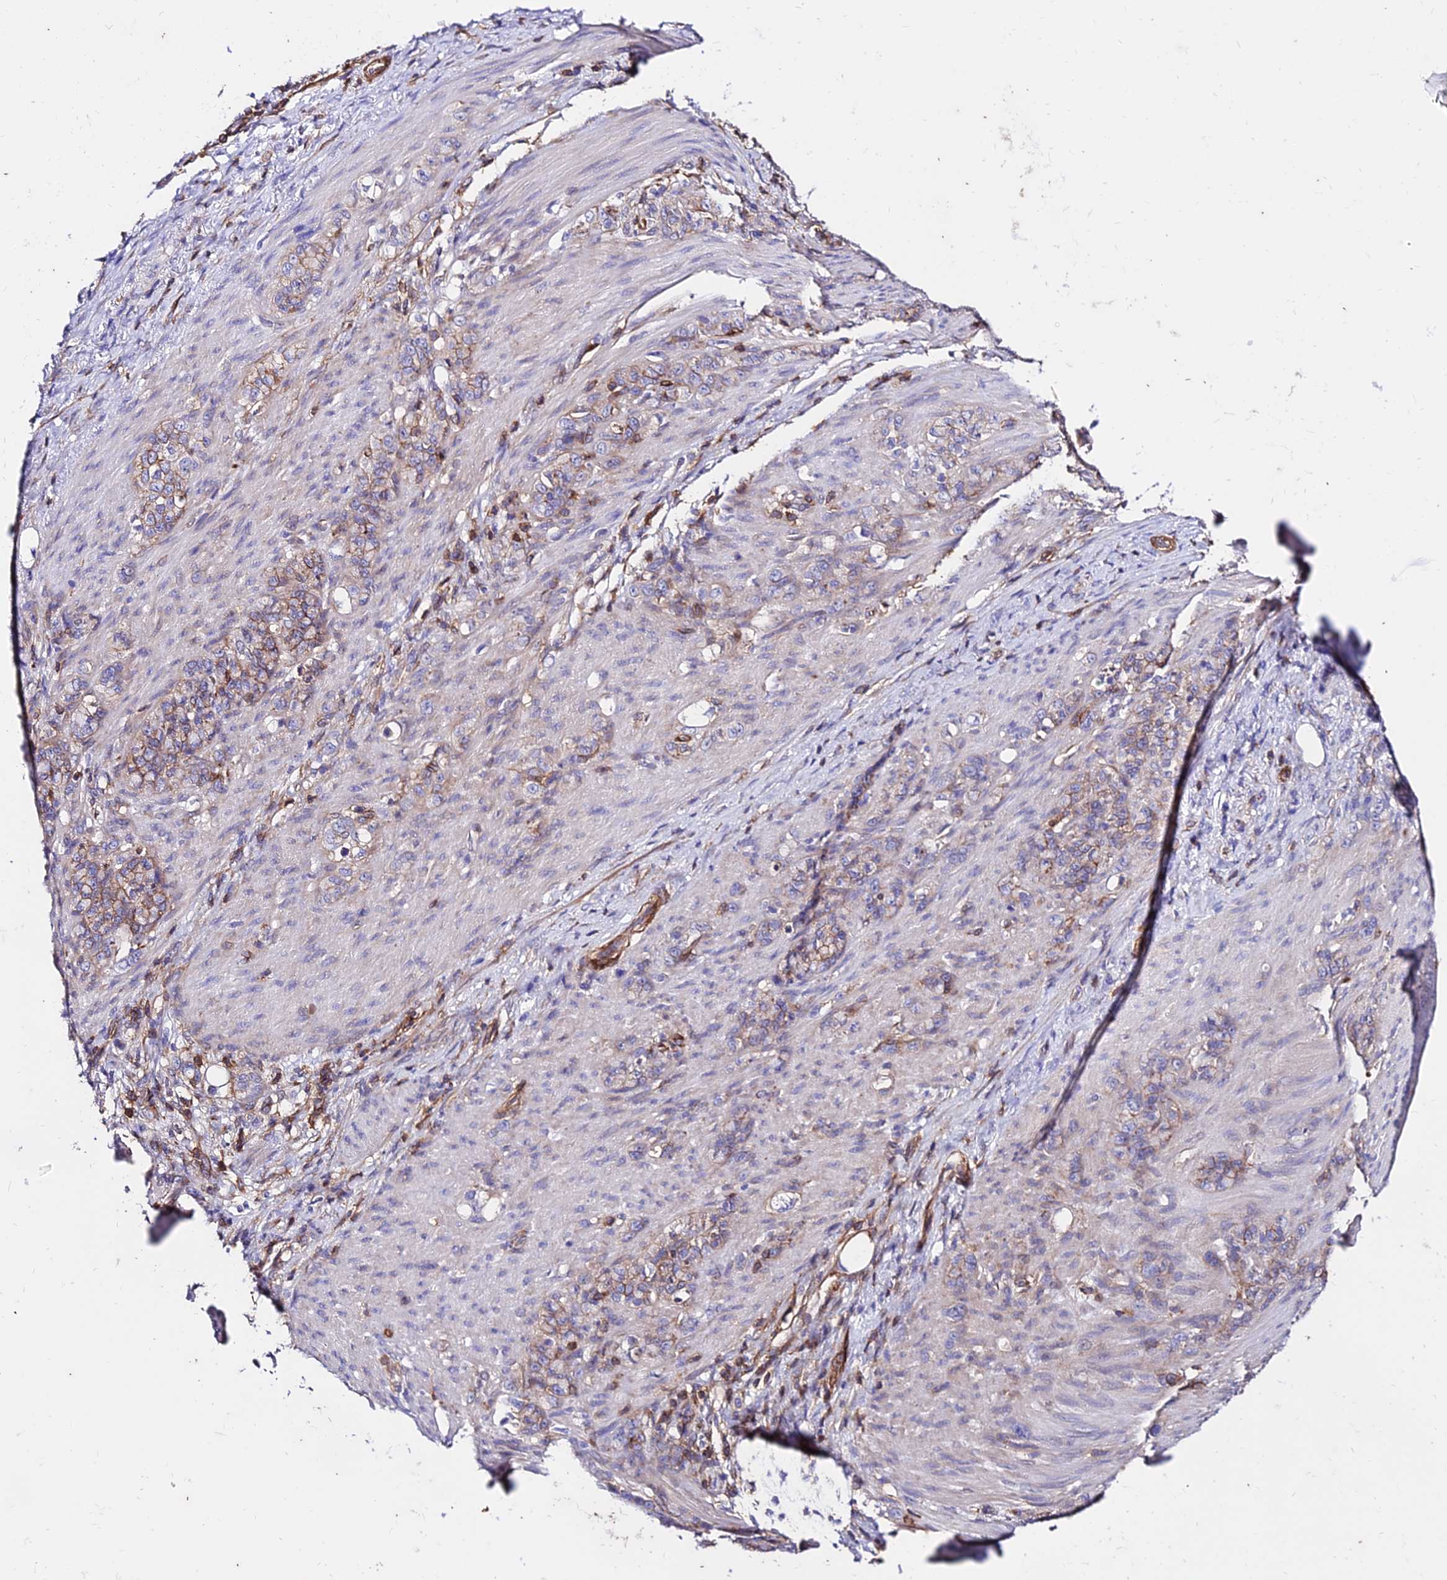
{"staining": {"intensity": "weak", "quantity": "25%-75%", "location": "cytoplasmic/membranous"}, "tissue": "stomach cancer", "cell_type": "Tumor cells", "image_type": "cancer", "snomed": [{"axis": "morphology", "description": "Adenocarcinoma, NOS"}, {"axis": "topography", "description": "Stomach"}], "caption": "A histopathology image of stomach cancer stained for a protein exhibits weak cytoplasmic/membranous brown staining in tumor cells.", "gene": "CSRP1", "patient": {"sex": "female", "age": 79}}